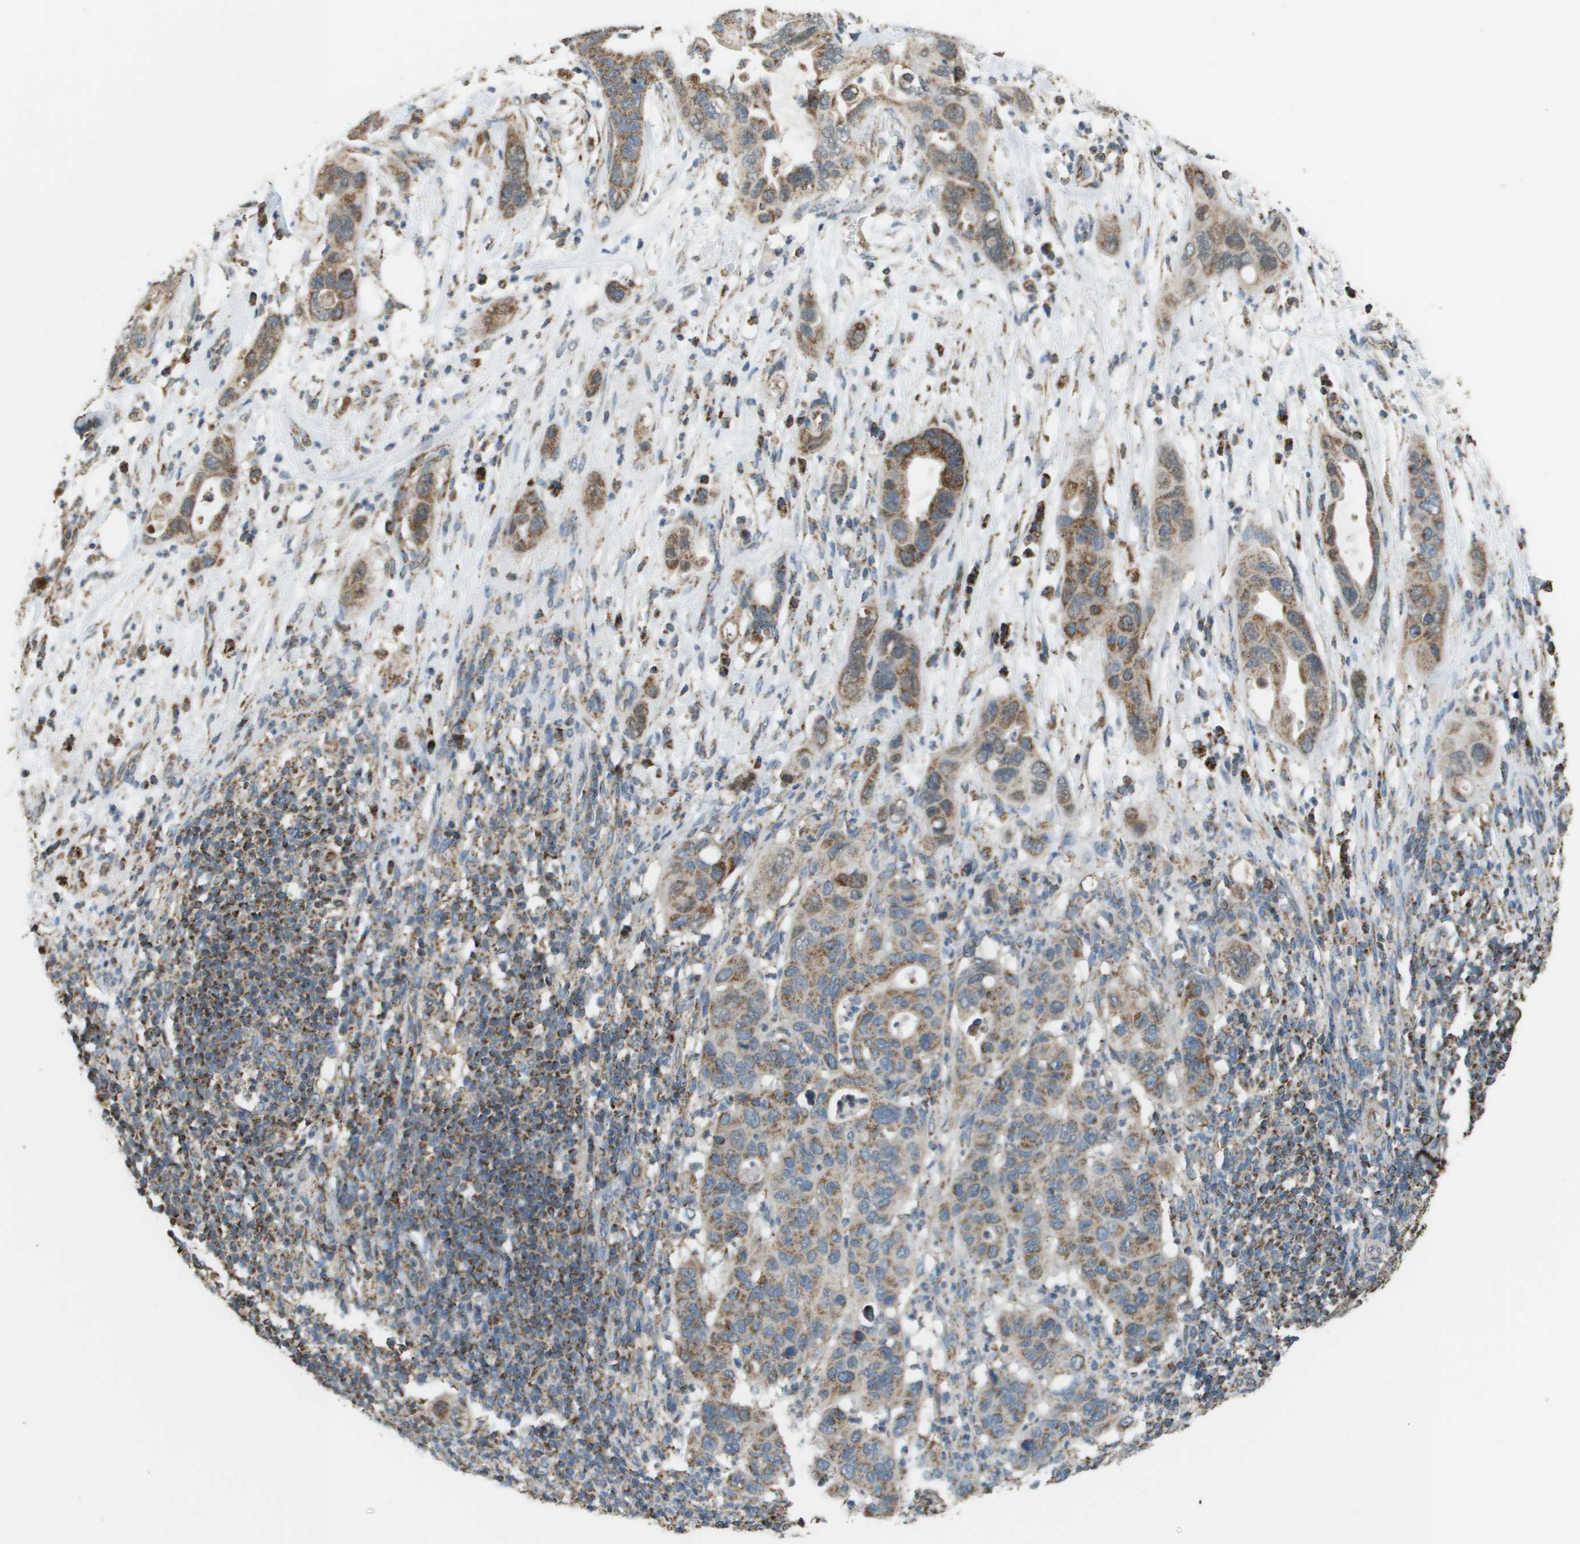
{"staining": {"intensity": "moderate", "quantity": ">75%", "location": "cytoplasmic/membranous"}, "tissue": "pancreatic cancer", "cell_type": "Tumor cells", "image_type": "cancer", "snomed": [{"axis": "morphology", "description": "Adenocarcinoma, NOS"}, {"axis": "topography", "description": "Pancreas"}], "caption": "Brown immunohistochemical staining in pancreatic cancer shows moderate cytoplasmic/membranous staining in approximately >75% of tumor cells. (Stains: DAB in brown, nuclei in blue, Microscopy: brightfield microscopy at high magnification).", "gene": "FH", "patient": {"sex": "female", "age": 71}}